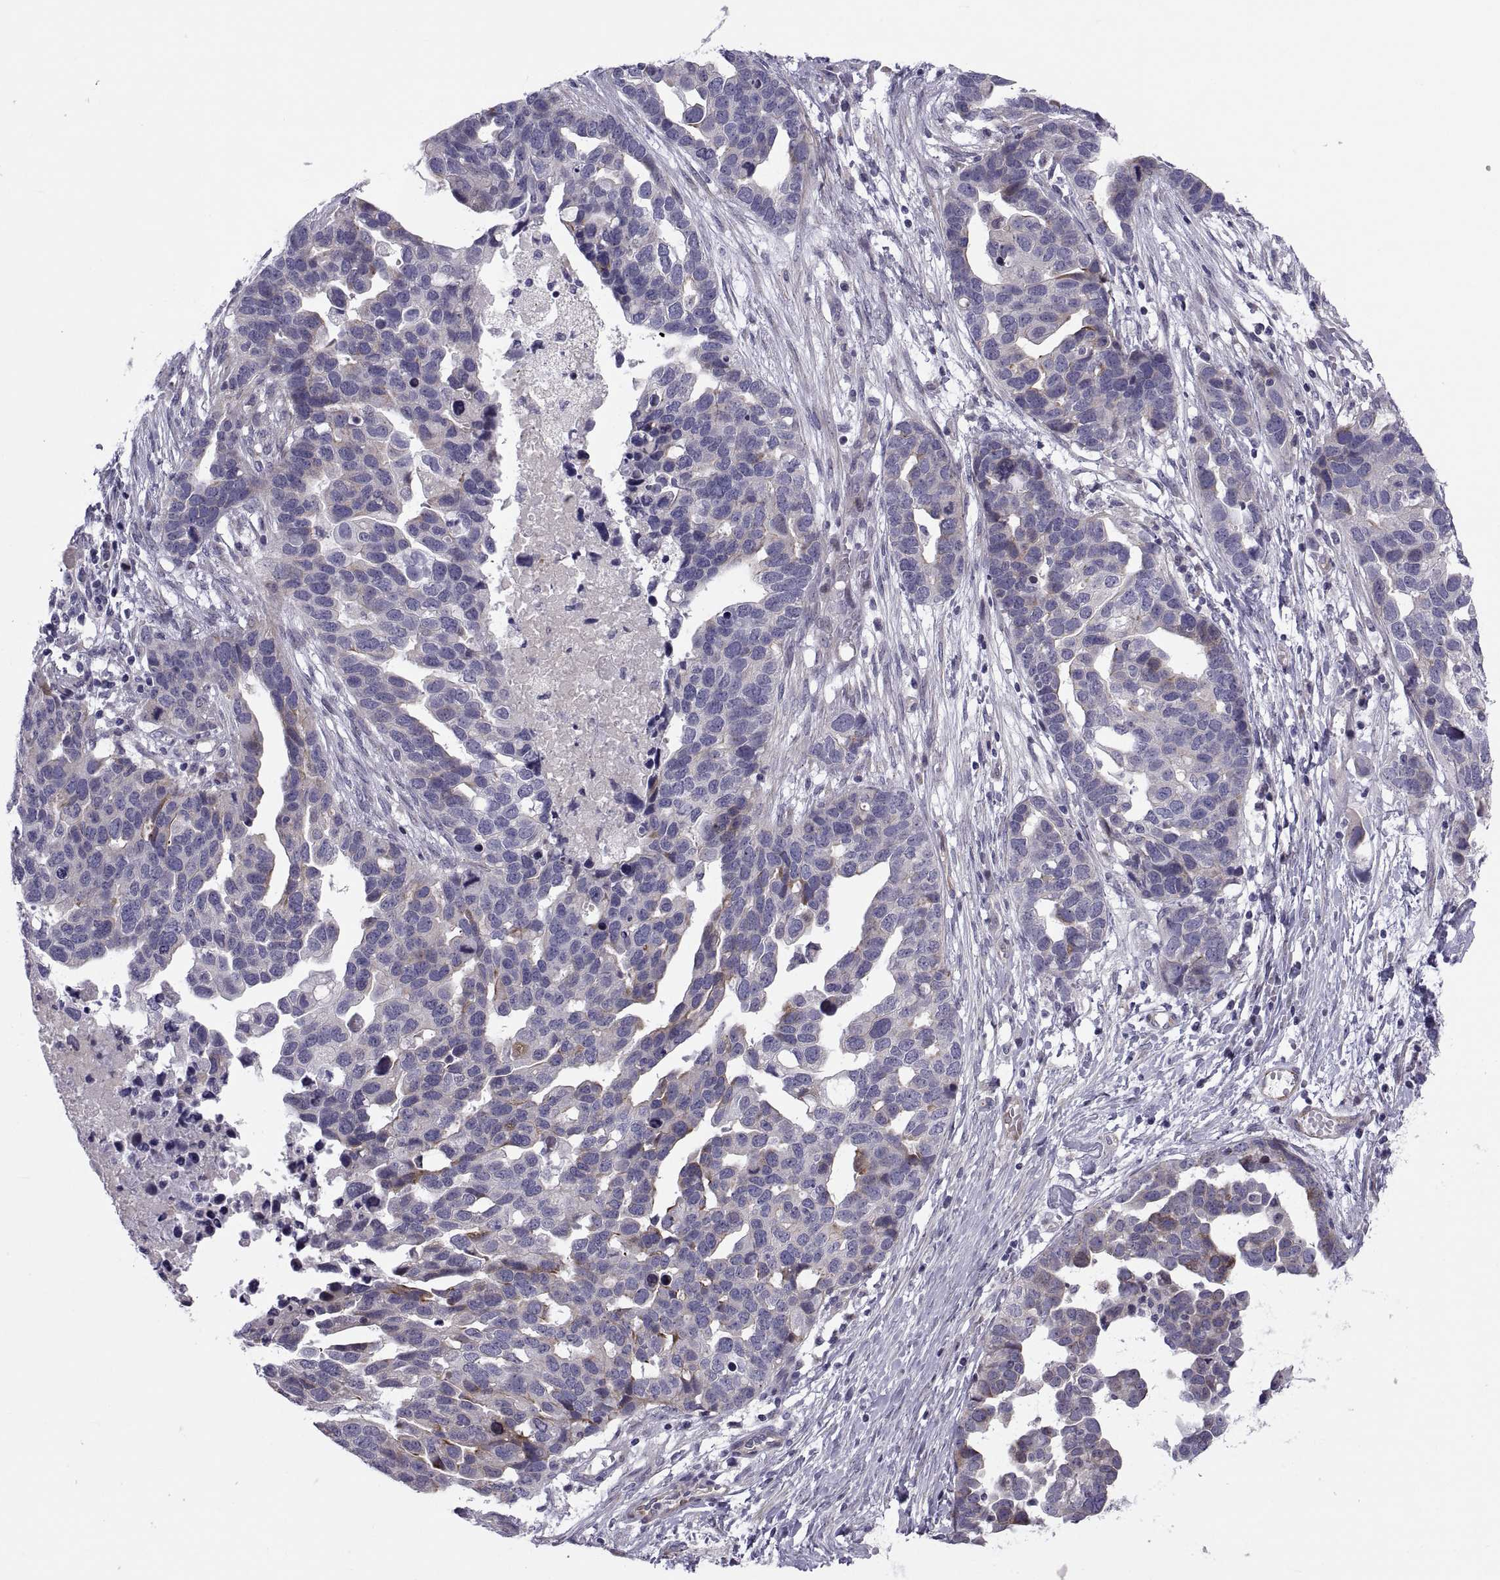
{"staining": {"intensity": "negative", "quantity": "none", "location": "none"}, "tissue": "ovarian cancer", "cell_type": "Tumor cells", "image_type": "cancer", "snomed": [{"axis": "morphology", "description": "Cystadenocarcinoma, serous, NOS"}, {"axis": "topography", "description": "Ovary"}], "caption": "DAB immunohistochemical staining of human ovarian cancer exhibits no significant expression in tumor cells.", "gene": "TMEM158", "patient": {"sex": "female", "age": 54}}